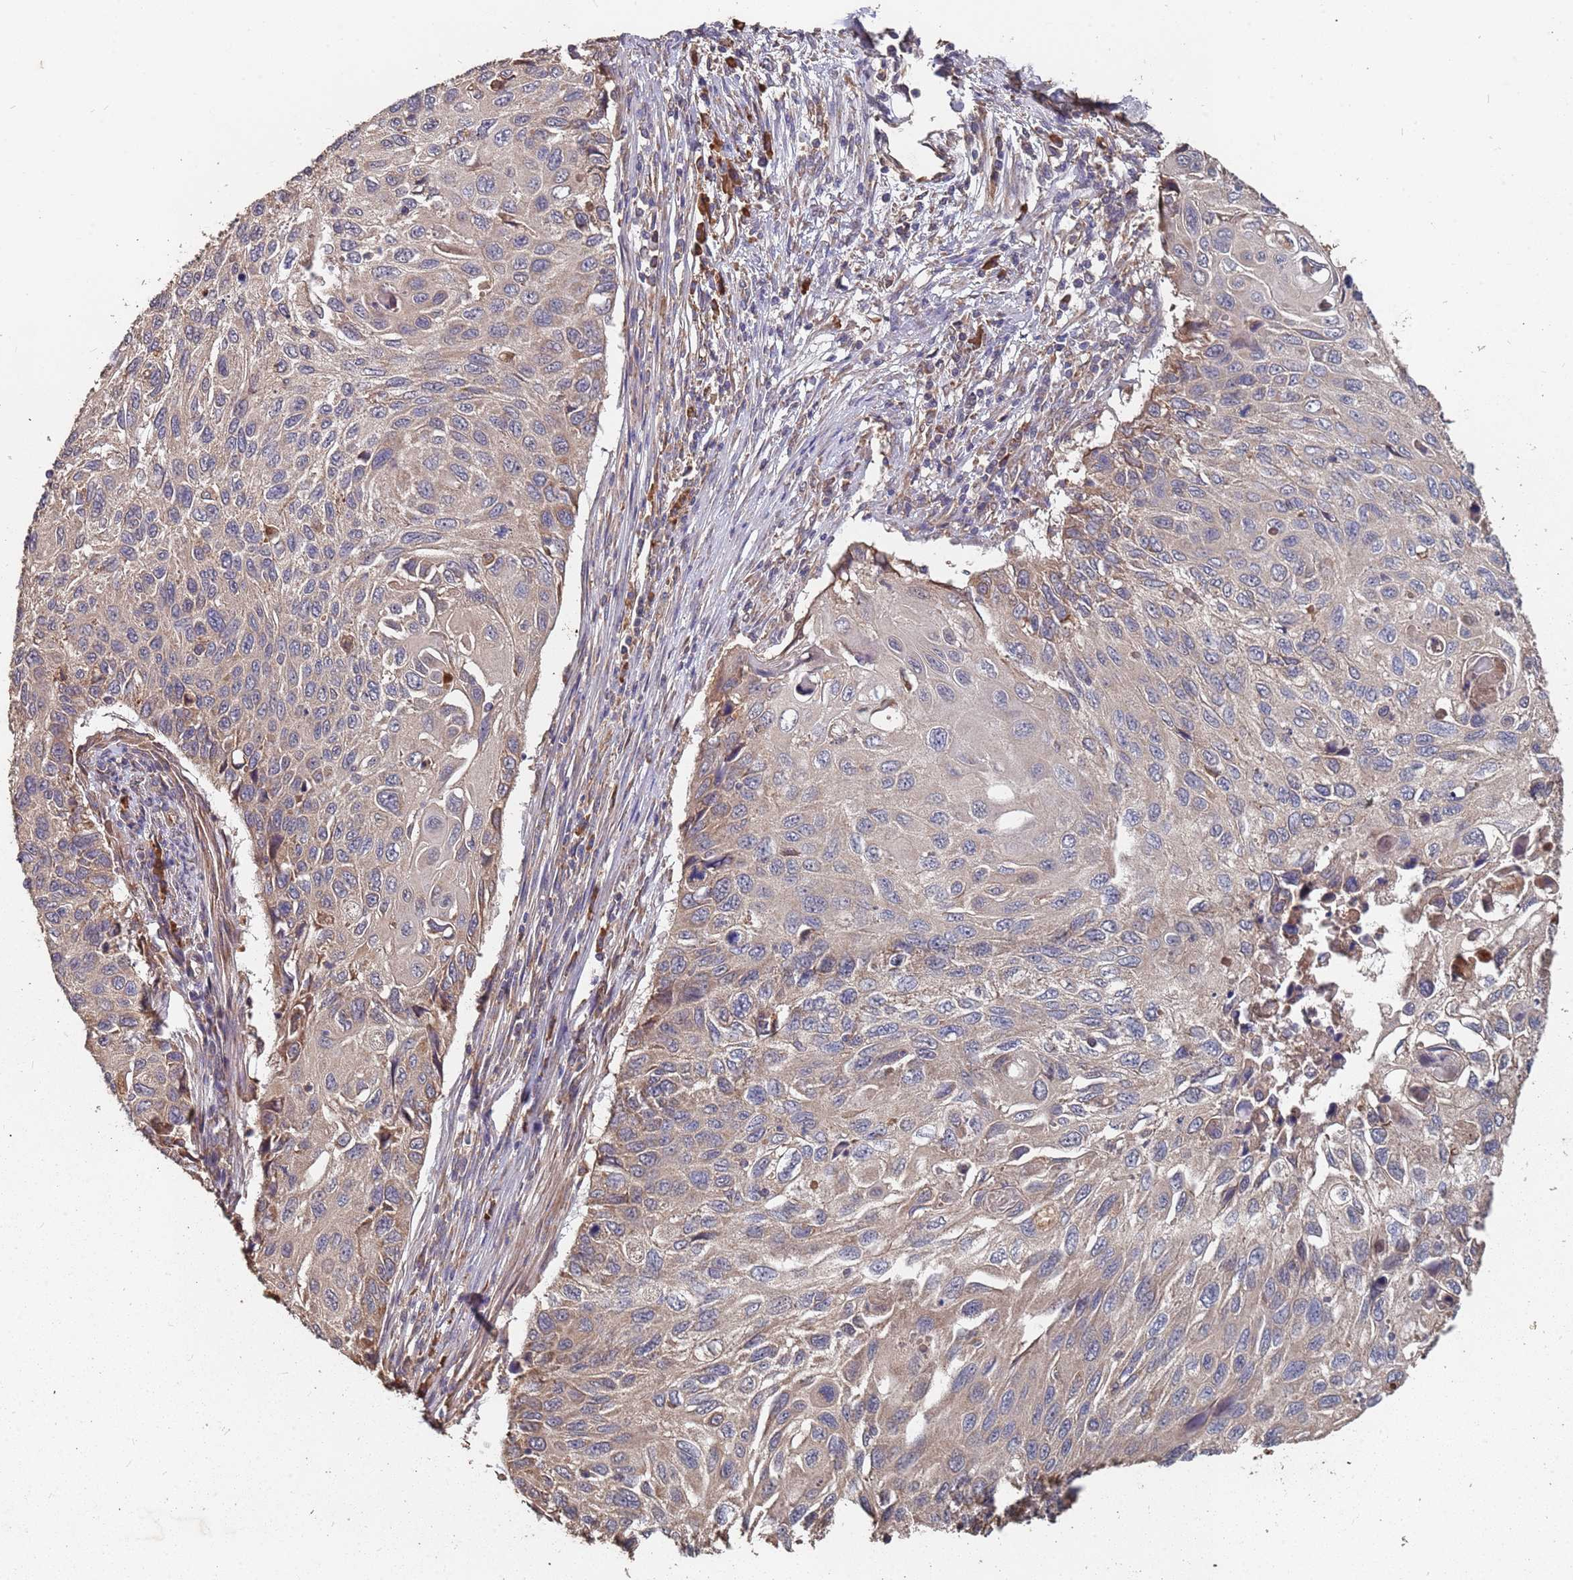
{"staining": {"intensity": "weak", "quantity": "25%-75%", "location": "cytoplasmic/membranous"}, "tissue": "cervical cancer", "cell_type": "Tumor cells", "image_type": "cancer", "snomed": [{"axis": "morphology", "description": "Squamous cell carcinoma, NOS"}, {"axis": "topography", "description": "Cervix"}], "caption": "This image displays immunohistochemistry staining of human cervical cancer, with low weak cytoplasmic/membranous expression in approximately 25%-75% of tumor cells.", "gene": "ATG5", "patient": {"sex": "female", "age": 70}}